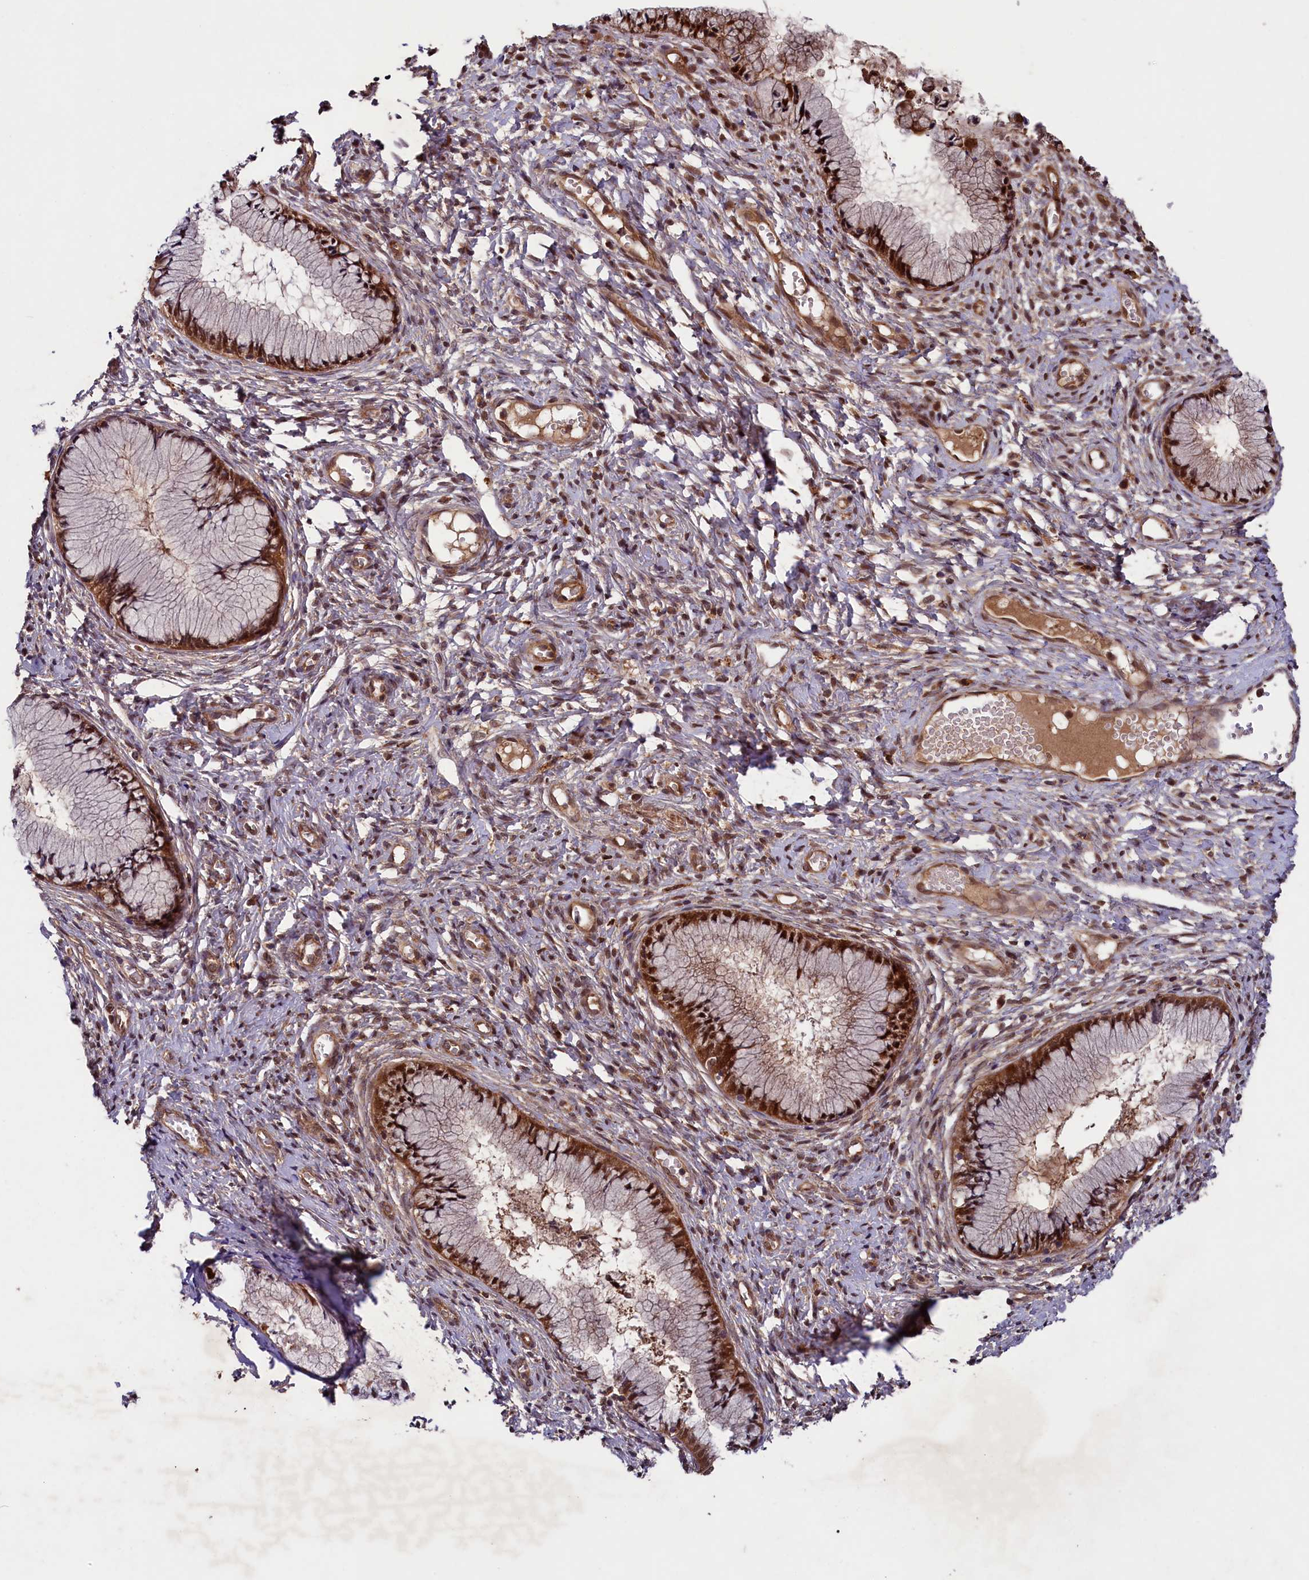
{"staining": {"intensity": "moderate", "quantity": ">75%", "location": "cytoplasmic/membranous,nuclear"}, "tissue": "cervix", "cell_type": "Glandular cells", "image_type": "normal", "snomed": [{"axis": "morphology", "description": "Normal tissue, NOS"}, {"axis": "topography", "description": "Cervix"}], "caption": "This is a photomicrograph of immunohistochemistry staining of normal cervix, which shows moderate positivity in the cytoplasmic/membranous,nuclear of glandular cells.", "gene": "BLTP3B", "patient": {"sex": "female", "age": 42}}